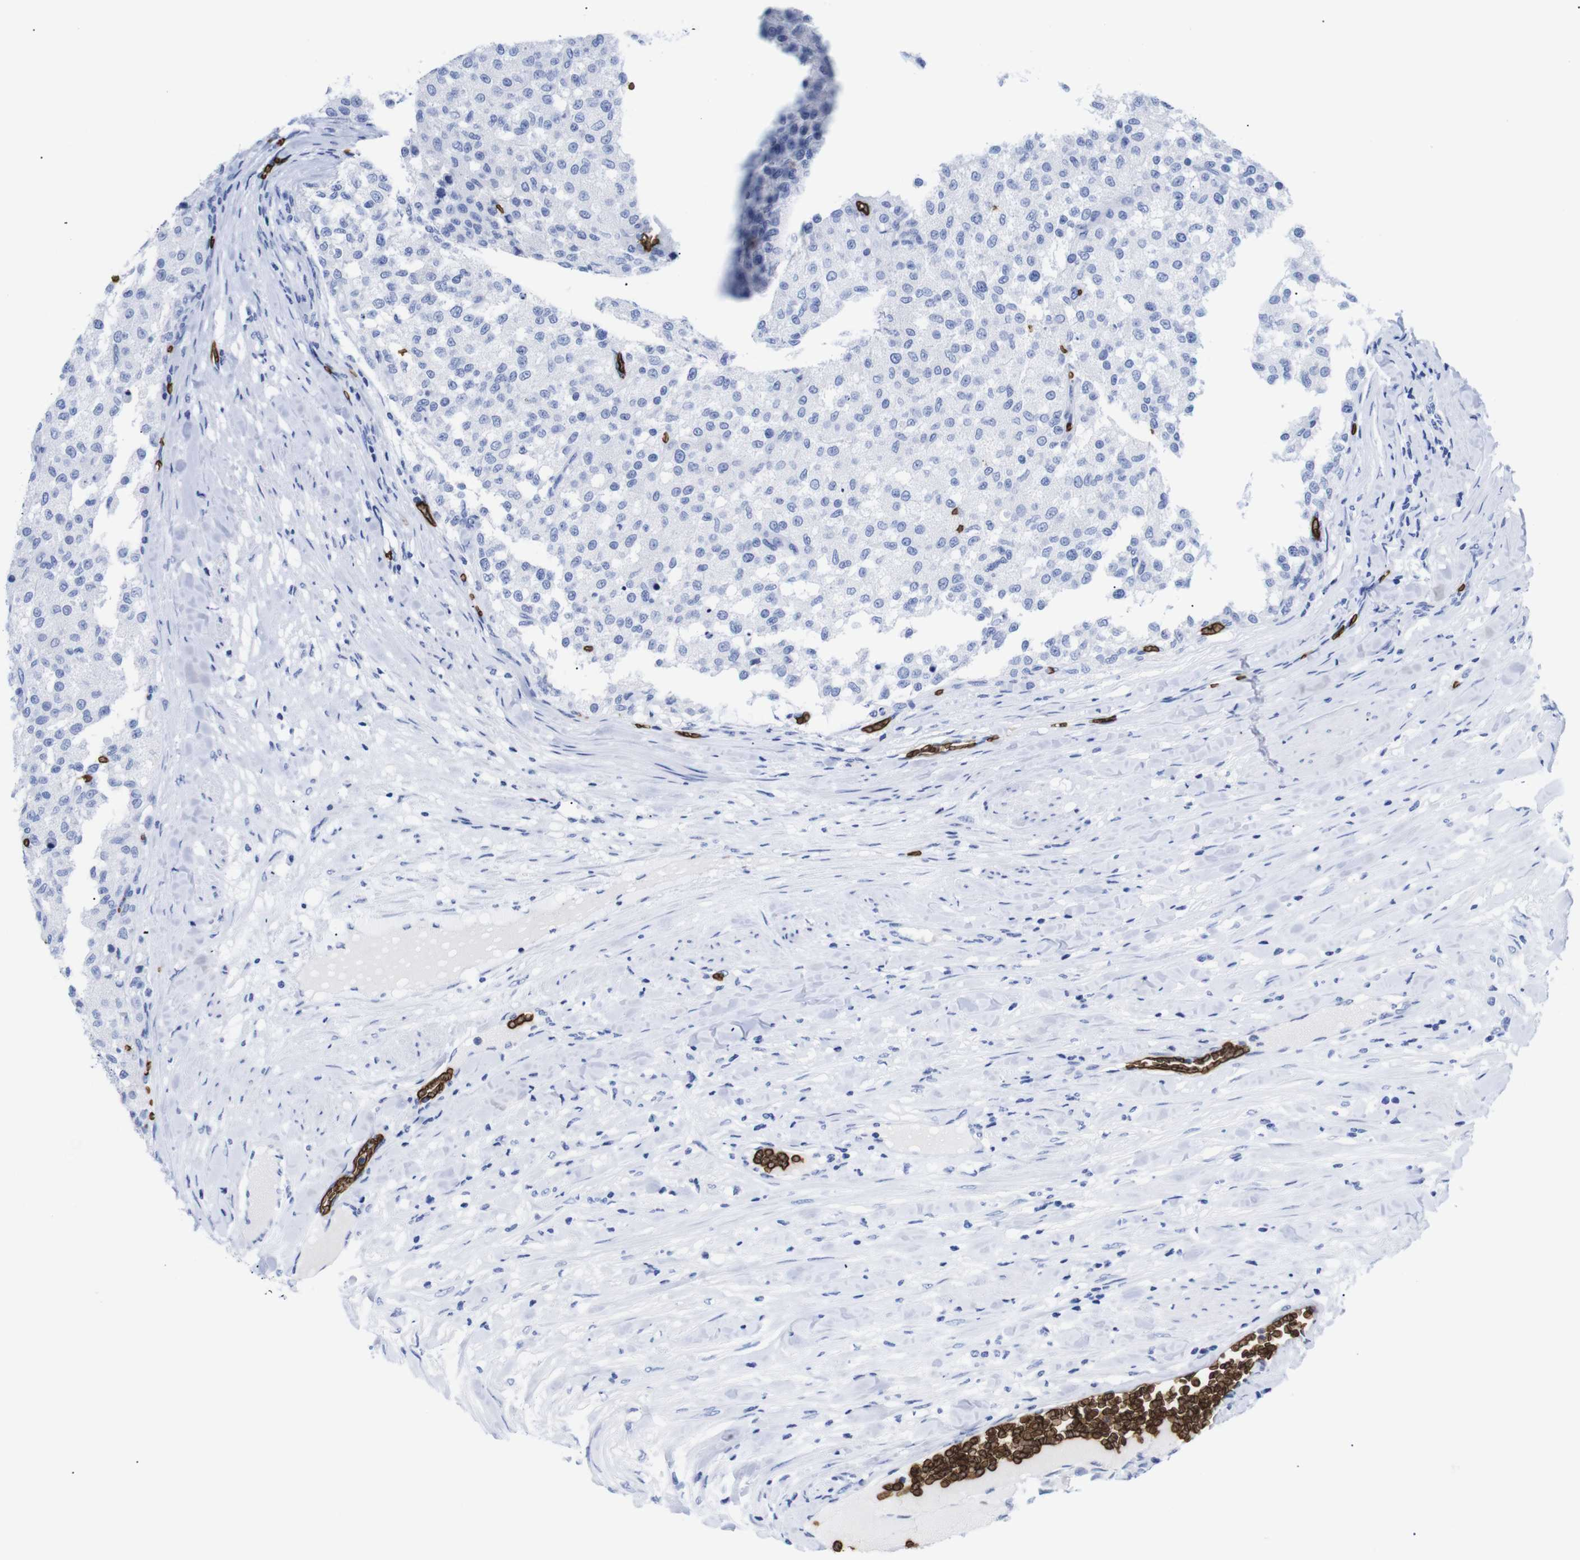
{"staining": {"intensity": "negative", "quantity": "none", "location": "none"}, "tissue": "testis cancer", "cell_type": "Tumor cells", "image_type": "cancer", "snomed": [{"axis": "morphology", "description": "Seminoma, NOS"}, {"axis": "topography", "description": "Testis"}], "caption": "DAB immunohistochemical staining of testis cancer (seminoma) displays no significant expression in tumor cells. (Stains: DAB (3,3'-diaminobenzidine) IHC with hematoxylin counter stain, Microscopy: brightfield microscopy at high magnification).", "gene": "S1PR2", "patient": {"sex": "male", "age": 59}}